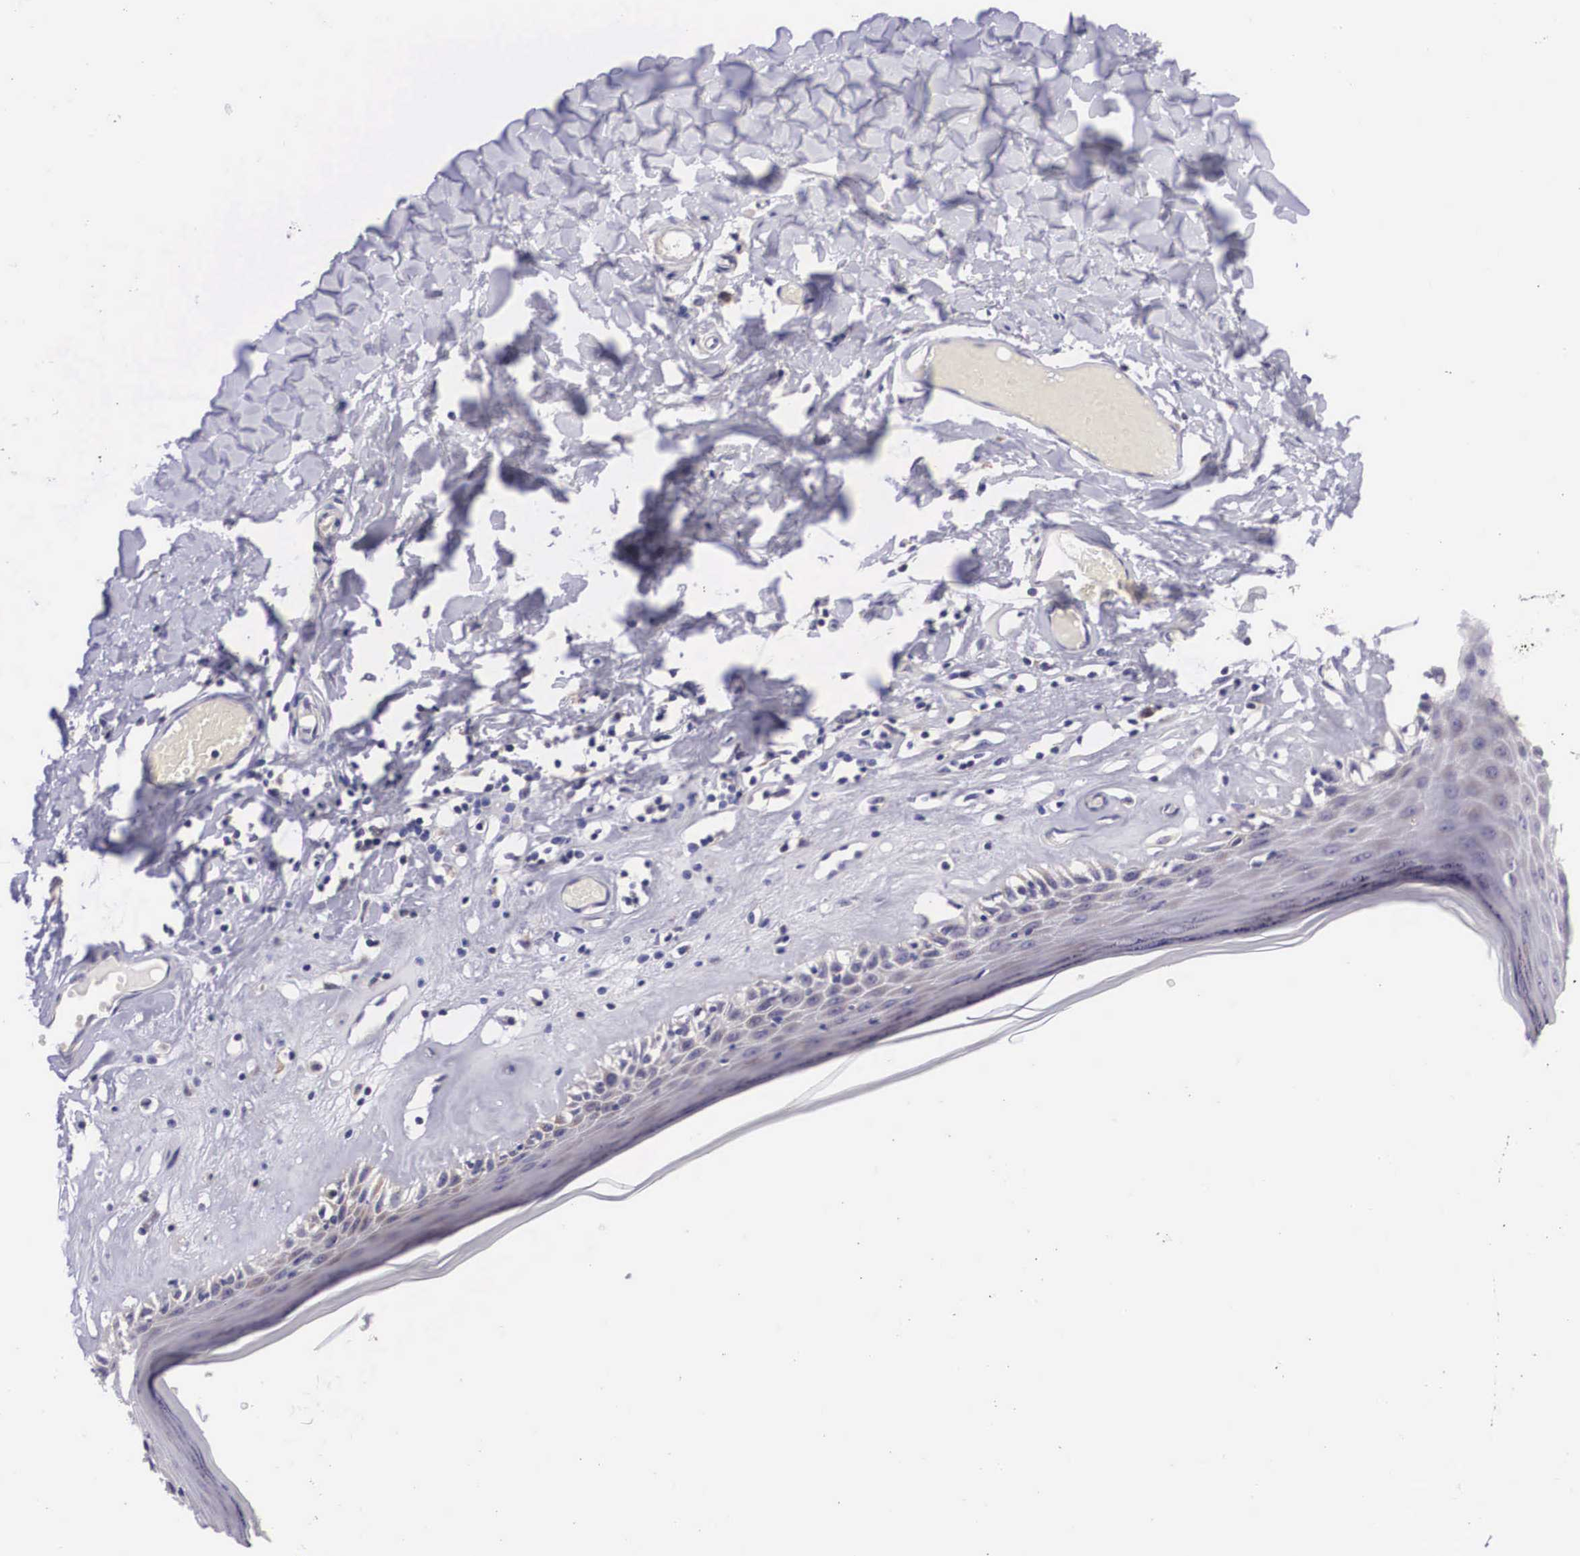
{"staining": {"intensity": "negative", "quantity": "none", "location": "none"}, "tissue": "skin", "cell_type": "Epidermal cells", "image_type": "normal", "snomed": [{"axis": "morphology", "description": "Normal tissue, NOS"}, {"axis": "topography", "description": "Vascular tissue"}, {"axis": "topography", "description": "Vulva"}, {"axis": "topography", "description": "Peripheral nerve tissue"}], "caption": "Immunohistochemistry histopathology image of unremarkable human skin stained for a protein (brown), which exhibits no positivity in epidermal cells. The staining is performed using DAB brown chromogen with nuclei counter-stained in using hematoxylin.", "gene": "ARG2", "patient": {"sex": "female", "age": 86}}